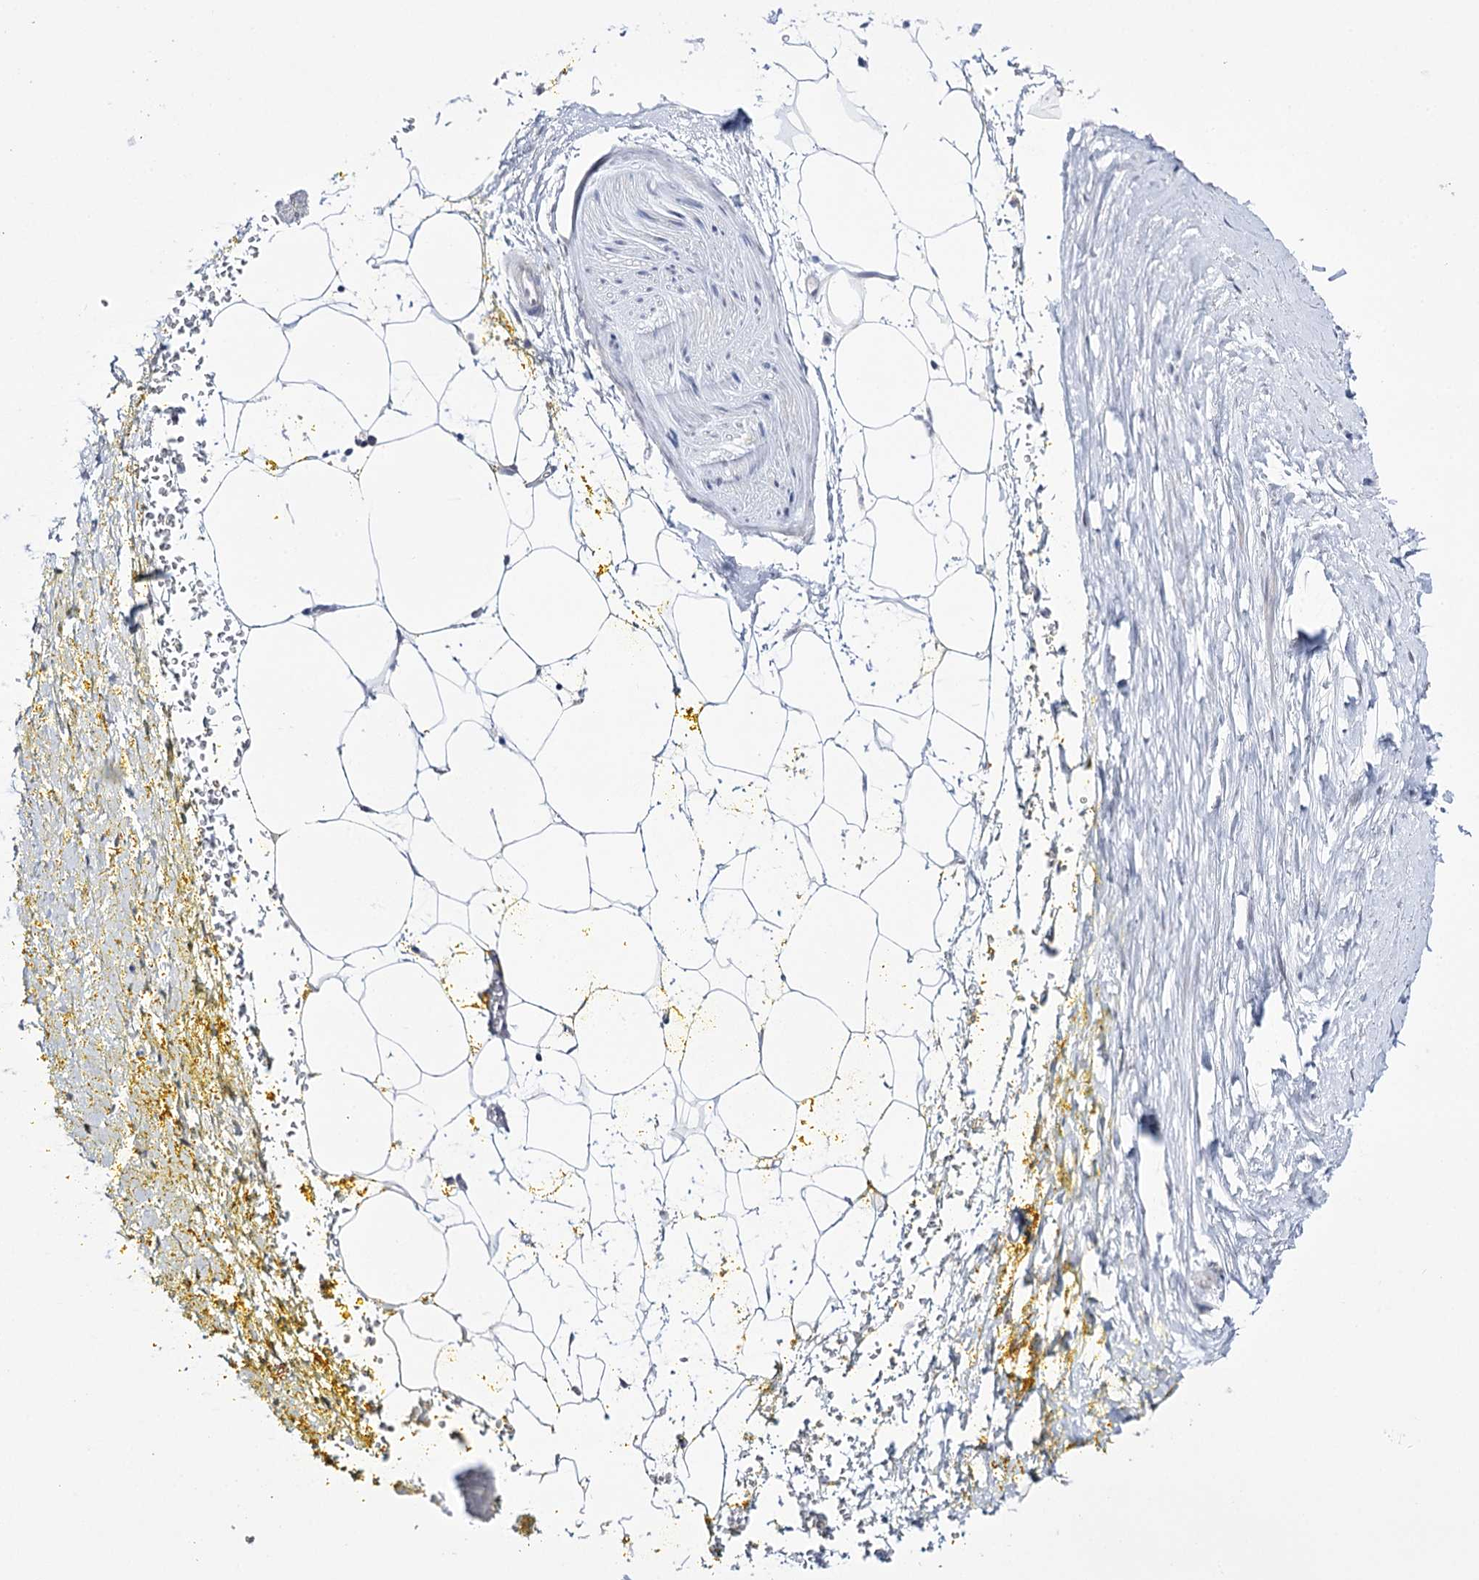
{"staining": {"intensity": "negative", "quantity": "none", "location": "none"}, "tissue": "adipose tissue", "cell_type": "Adipocytes", "image_type": "normal", "snomed": [{"axis": "morphology", "description": "Normal tissue, NOS"}, {"axis": "morphology", "description": "Adenocarcinoma, Low grade"}, {"axis": "topography", "description": "Prostate"}, {"axis": "topography", "description": "Peripheral nerve tissue"}], "caption": "A high-resolution photomicrograph shows IHC staining of unremarkable adipose tissue, which displays no significant staining in adipocytes.", "gene": "RBM15B", "patient": {"sex": "male", "age": 63}}